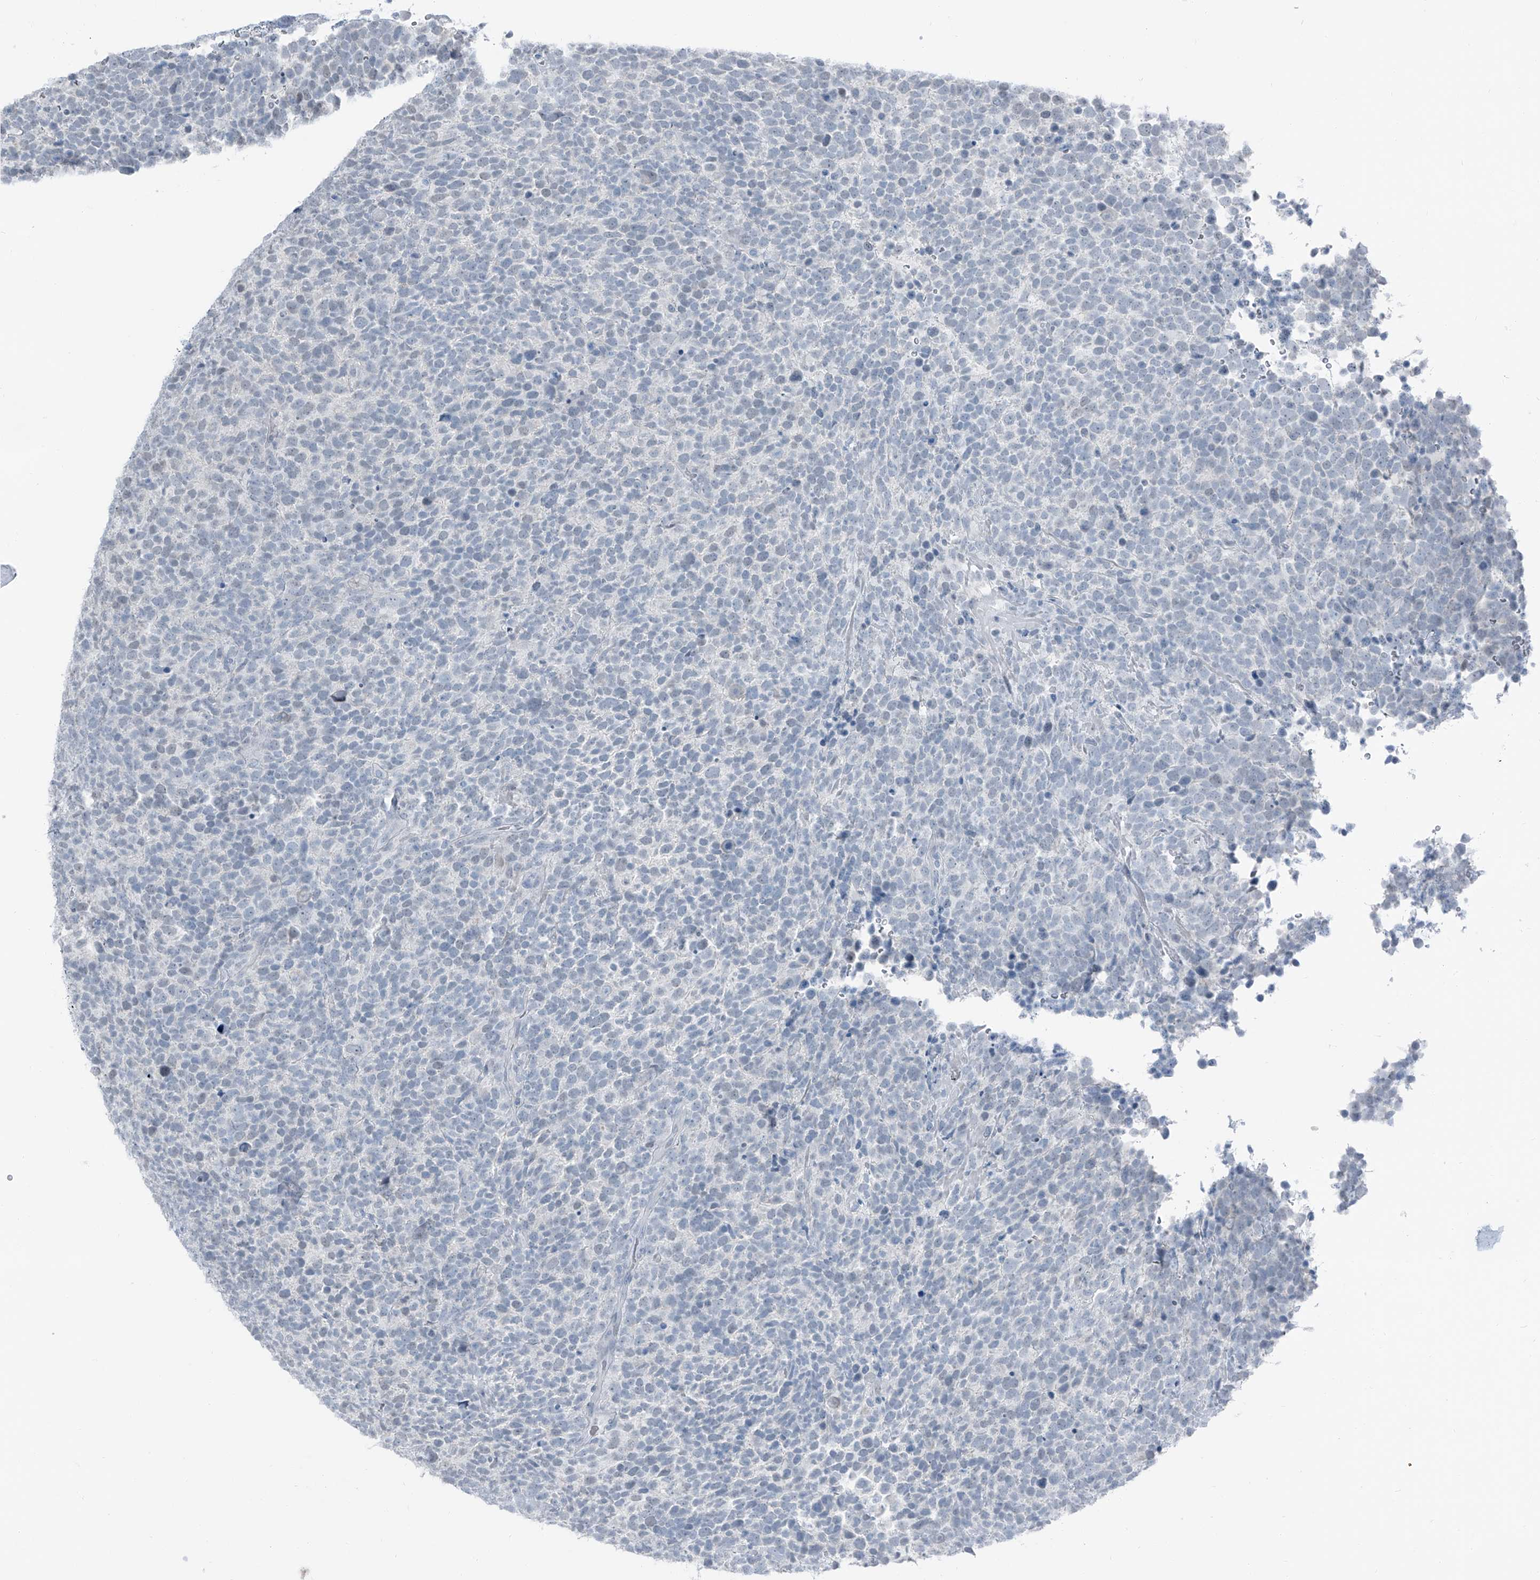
{"staining": {"intensity": "negative", "quantity": "none", "location": "none"}, "tissue": "urothelial cancer", "cell_type": "Tumor cells", "image_type": "cancer", "snomed": [{"axis": "morphology", "description": "Urothelial carcinoma, High grade"}, {"axis": "topography", "description": "Urinary bladder"}], "caption": "Immunohistochemistry histopathology image of neoplastic tissue: urothelial carcinoma (high-grade) stained with DAB (3,3'-diaminobenzidine) demonstrates no significant protein staining in tumor cells.", "gene": "RGN", "patient": {"sex": "female", "age": 82}}